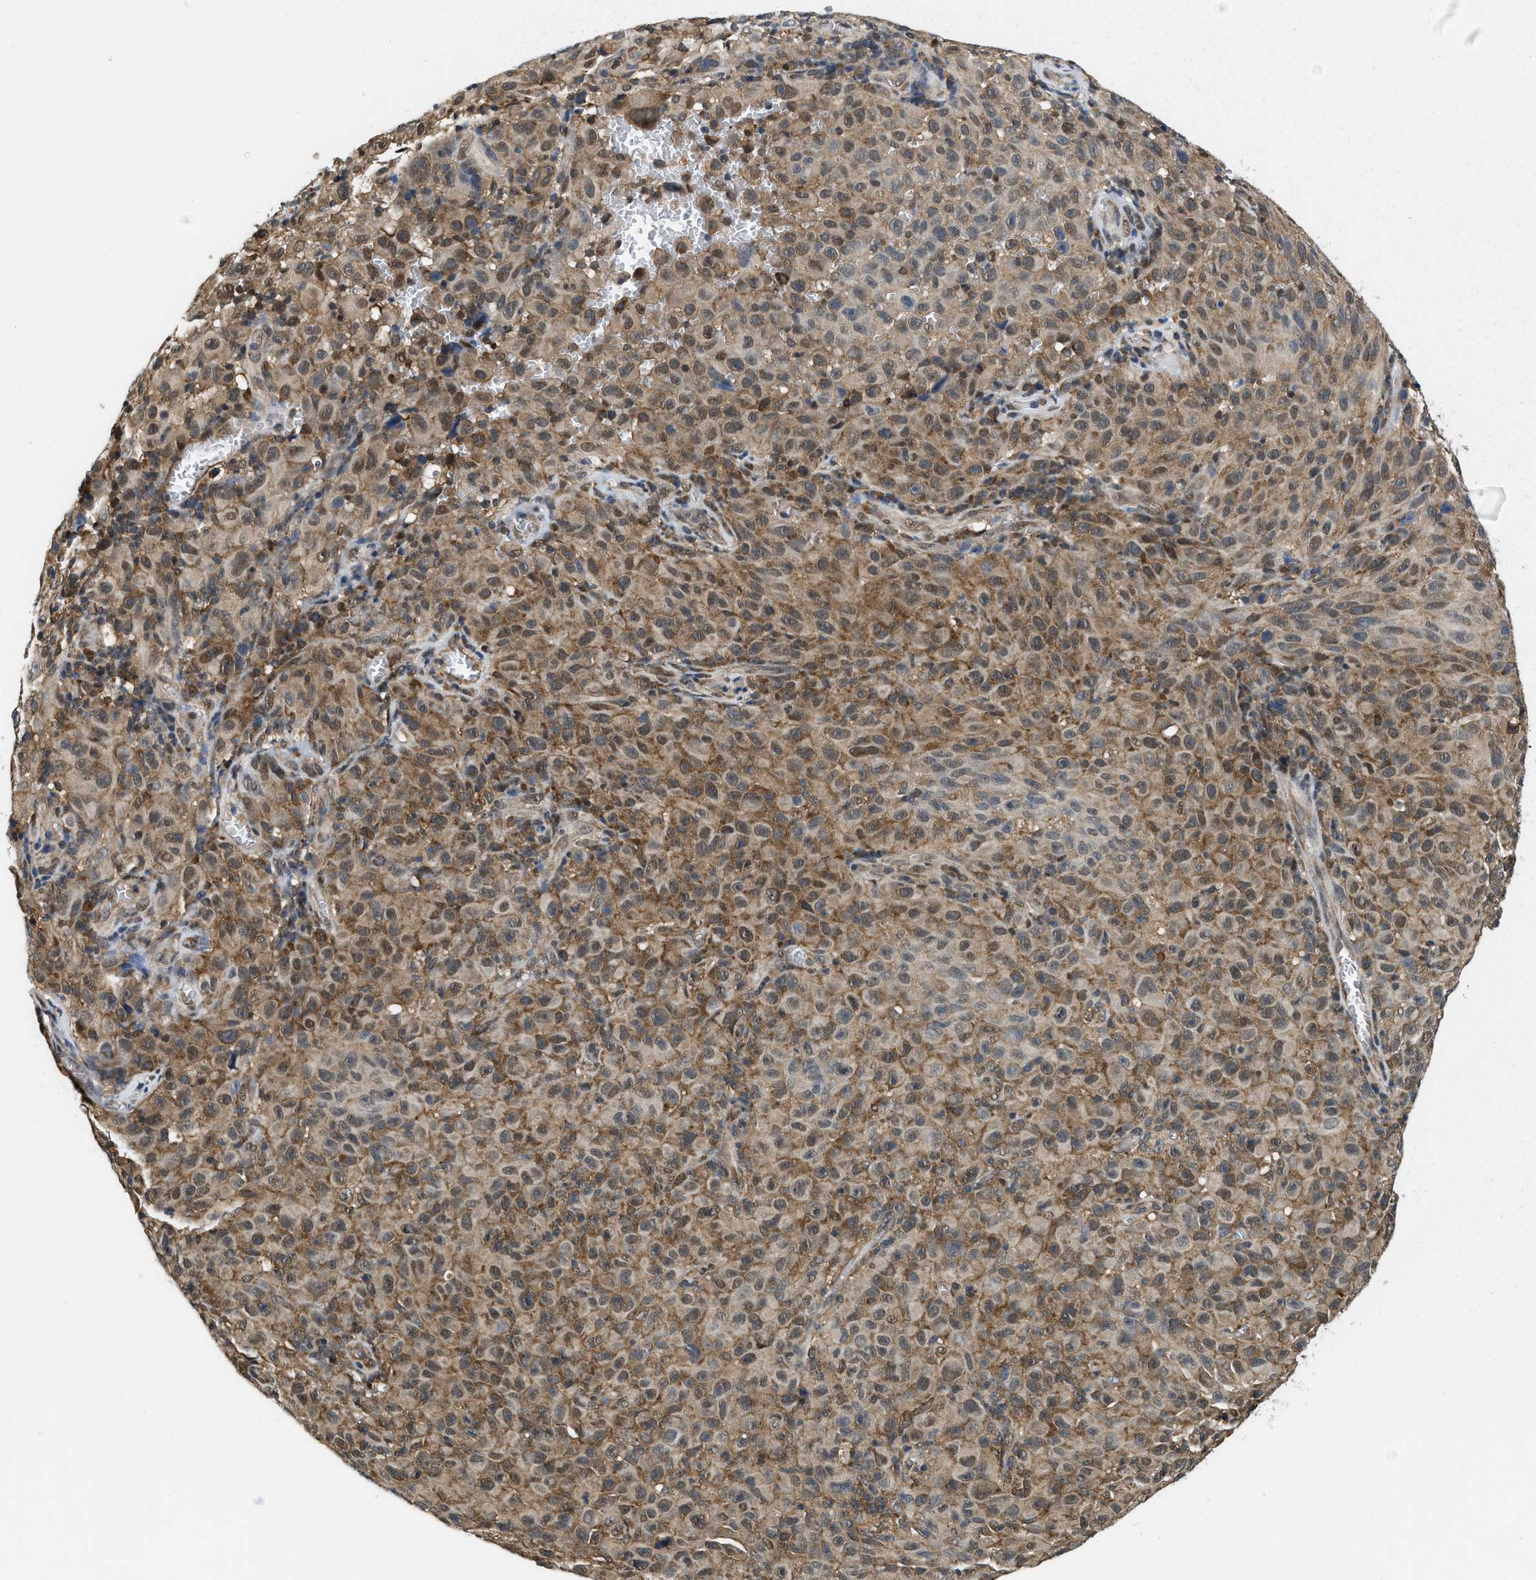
{"staining": {"intensity": "moderate", "quantity": "25%-75%", "location": "cytoplasmic/membranous"}, "tissue": "melanoma", "cell_type": "Tumor cells", "image_type": "cancer", "snomed": [{"axis": "morphology", "description": "Malignant melanoma, NOS"}, {"axis": "topography", "description": "Skin"}], "caption": "Brown immunohistochemical staining in human malignant melanoma shows moderate cytoplasmic/membranous positivity in about 25%-75% of tumor cells.", "gene": "ATF7IP", "patient": {"sex": "female", "age": 82}}